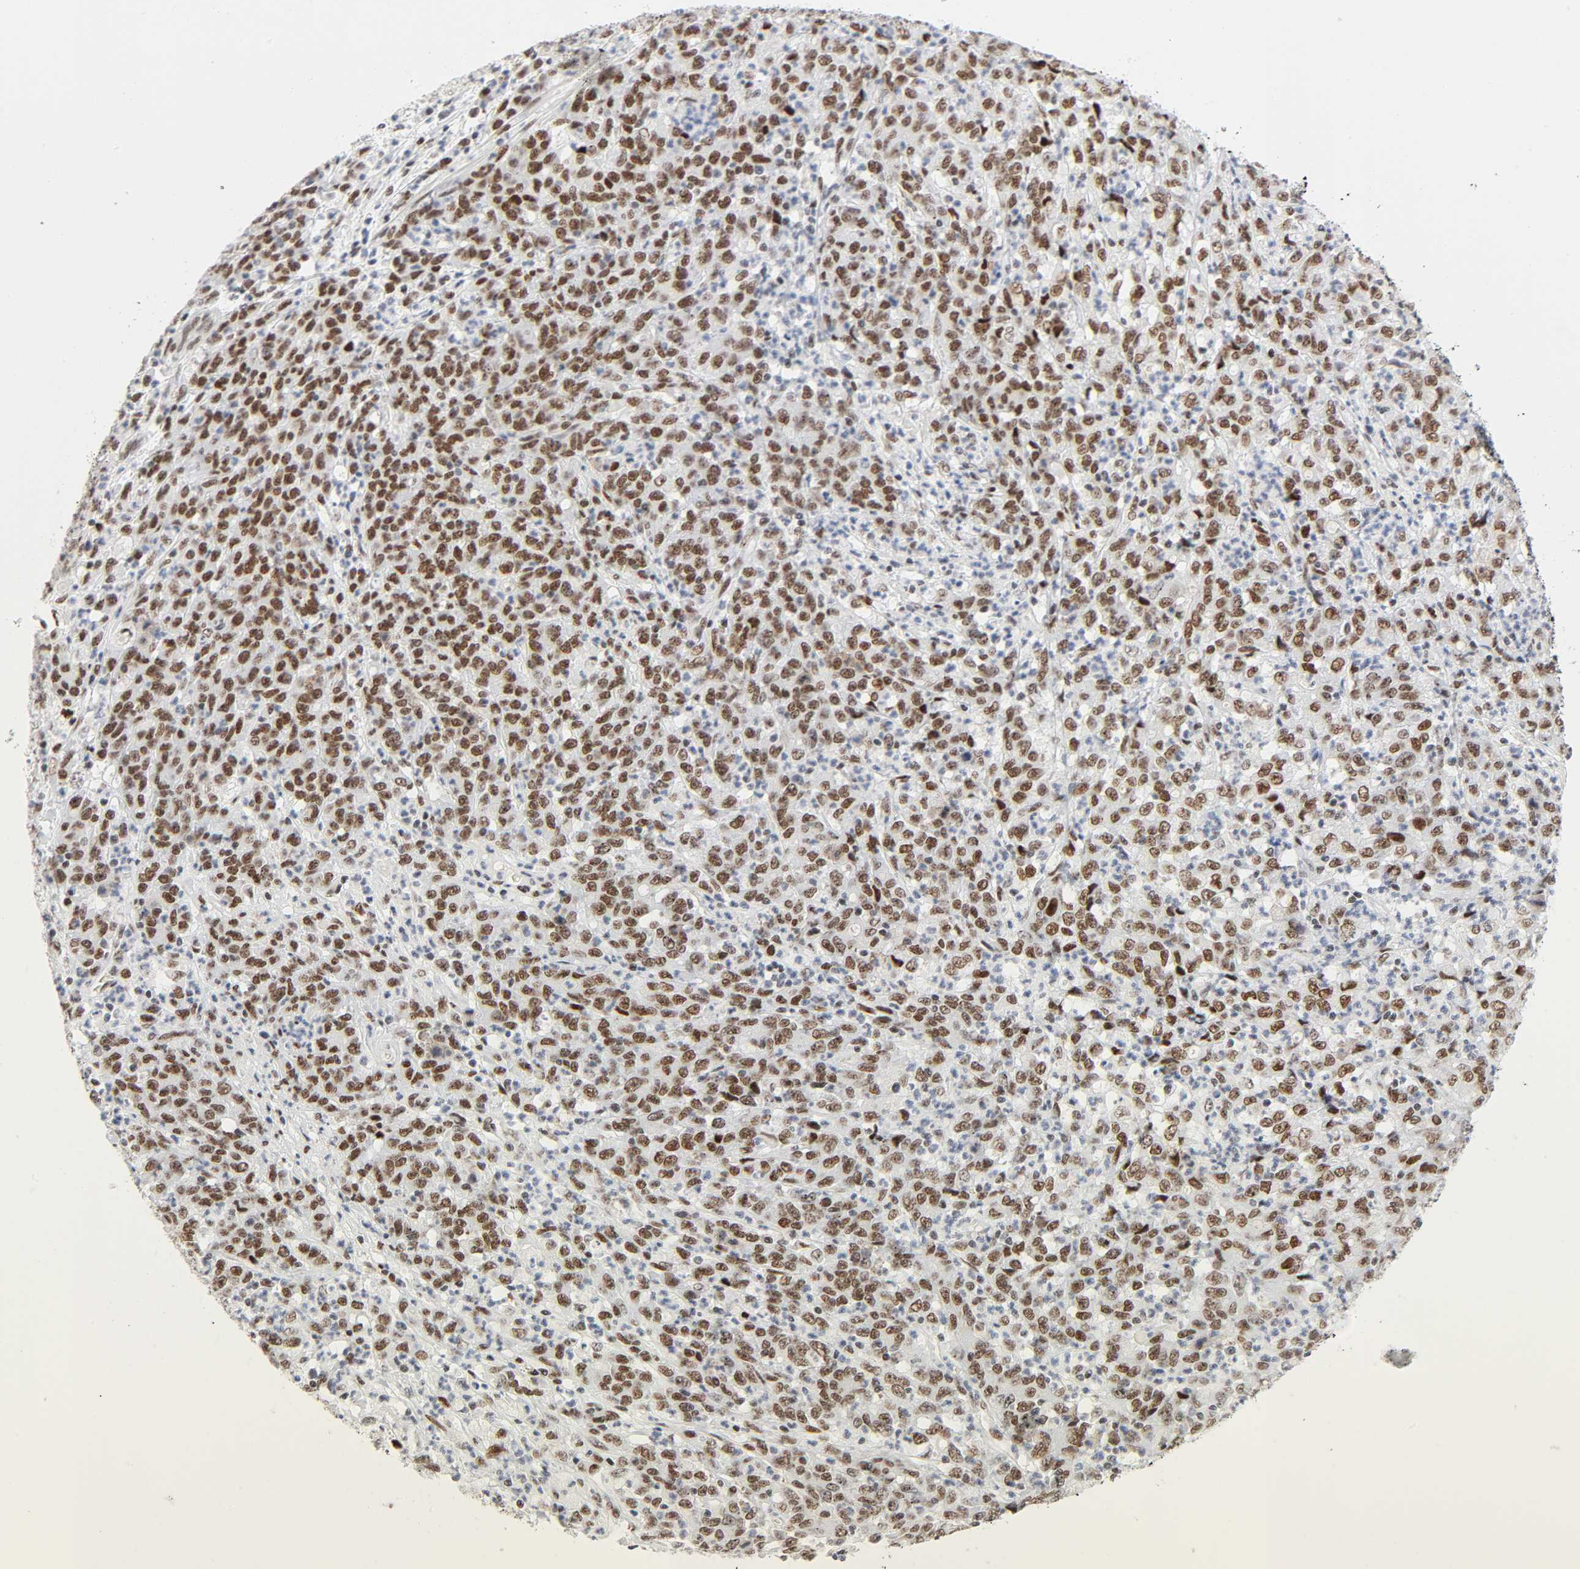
{"staining": {"intensity": "moderate", "quantity": ">75%", "location": "nuclear"}, "tissue": "stomach cancer", "cell_type": "Tumor cells", "image_type": "cancer", "snomed": [{"axis": "morphology", "description": "Adenocarcinoma, NOS"}, {"axis": "topography", "description": "Stomach, lower"}], "caption": "A photomicrograph of human adenocarcinoma (stomach) stained for a protein shows moderate nuclear brown staining in tumor cells.", "gene": "HSF1", "patient": {"sex": "female", "age": 71}}